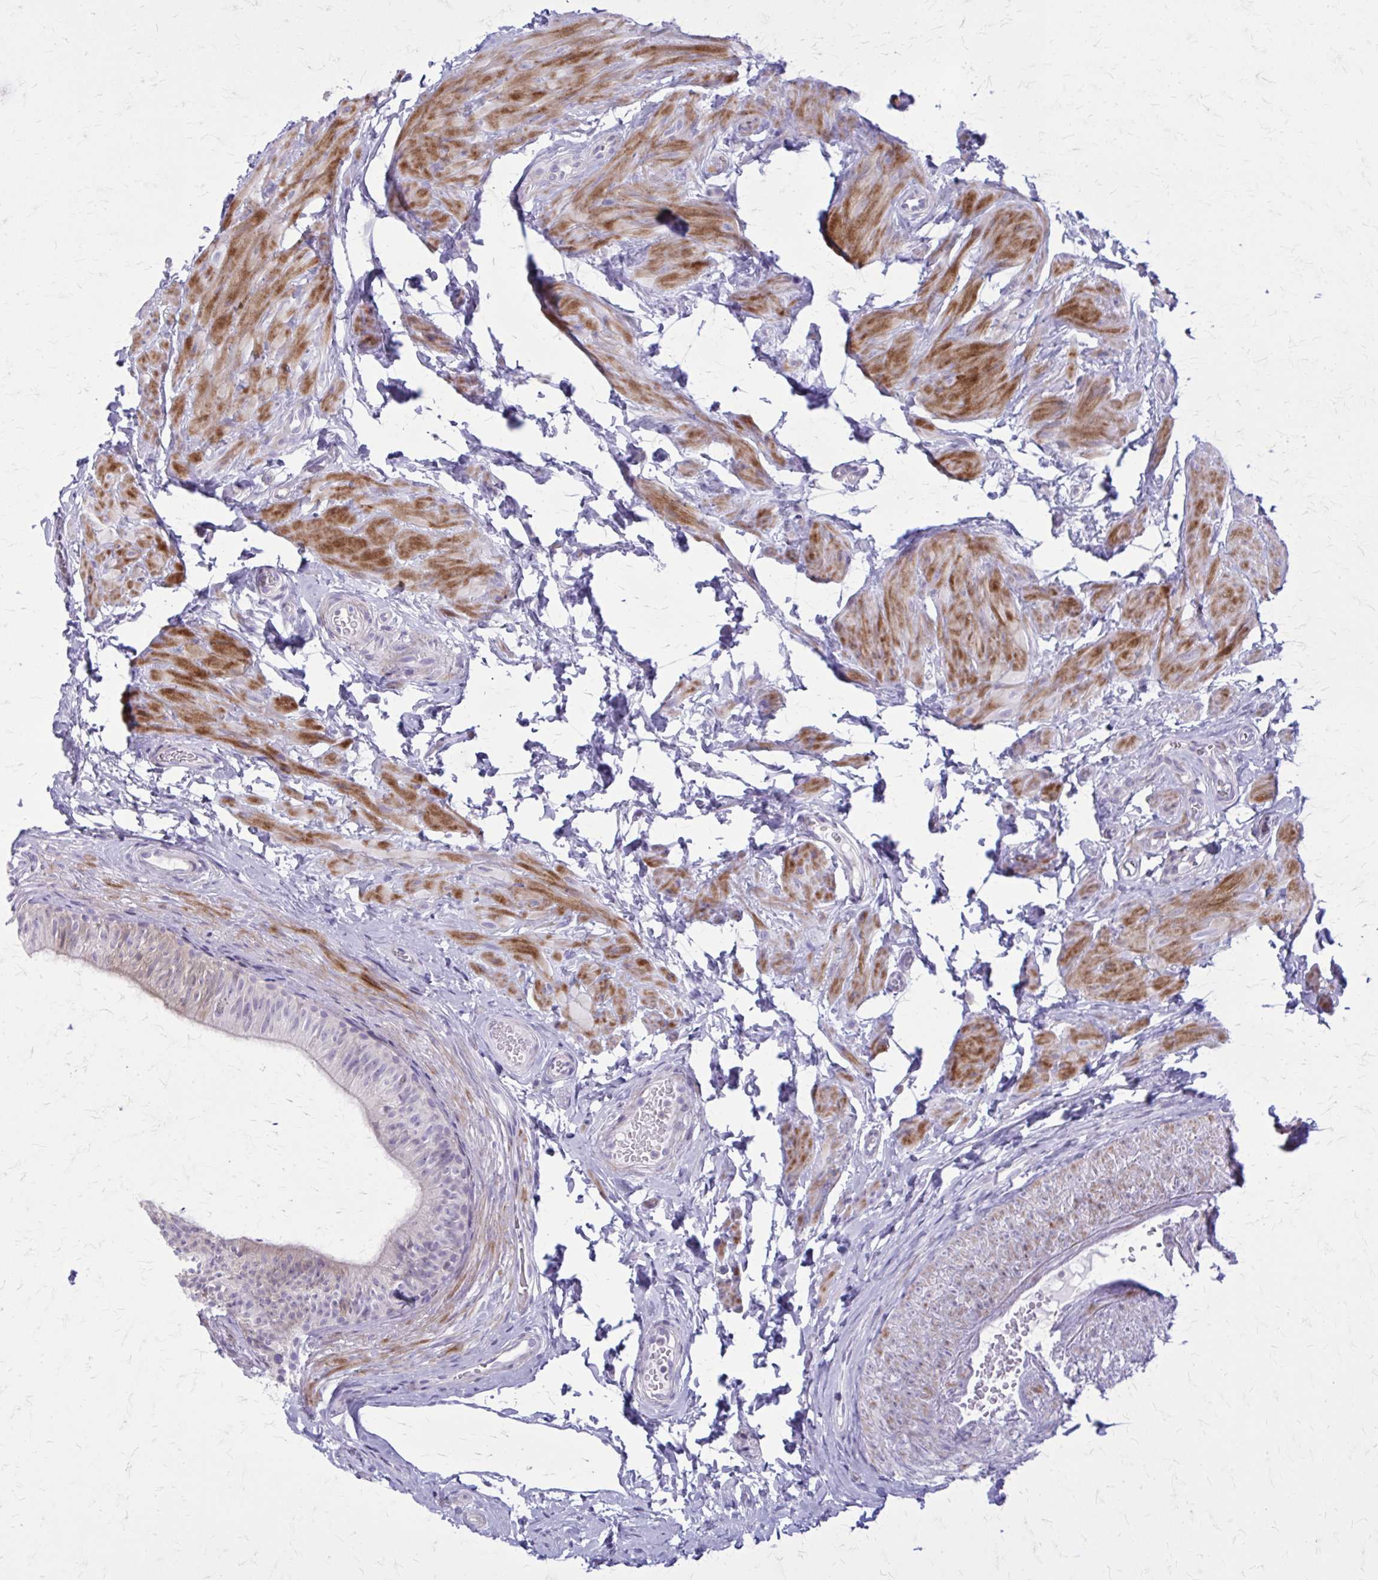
{"staining": {"intensity": "weak", "quantity": "25%-75%", "location": "cytoplasmic/membranous"}, "tissue": "epididymis", "cell_type": "Glandular cells", "image_type": "normal", "snomed": [{"axis": "morphology", "description": "Normal tissue, NOS"}, {"axis": "topography", "description": "Epididymis, spermatic cord, NOS"}, {"axis": "topography", "description": "Epididymis"}, {"axis": "topography", "description": "Peripheral nerve tissue"}], "caption": "DAB immunohistochemical staining of unremarkable human epididymis displays weak cytoplasmic/membranous protein positivity in about 25%-75% of glandular cells.", "gene": "PITPNM1", "patient": {"sex": "male", "age": 29}}